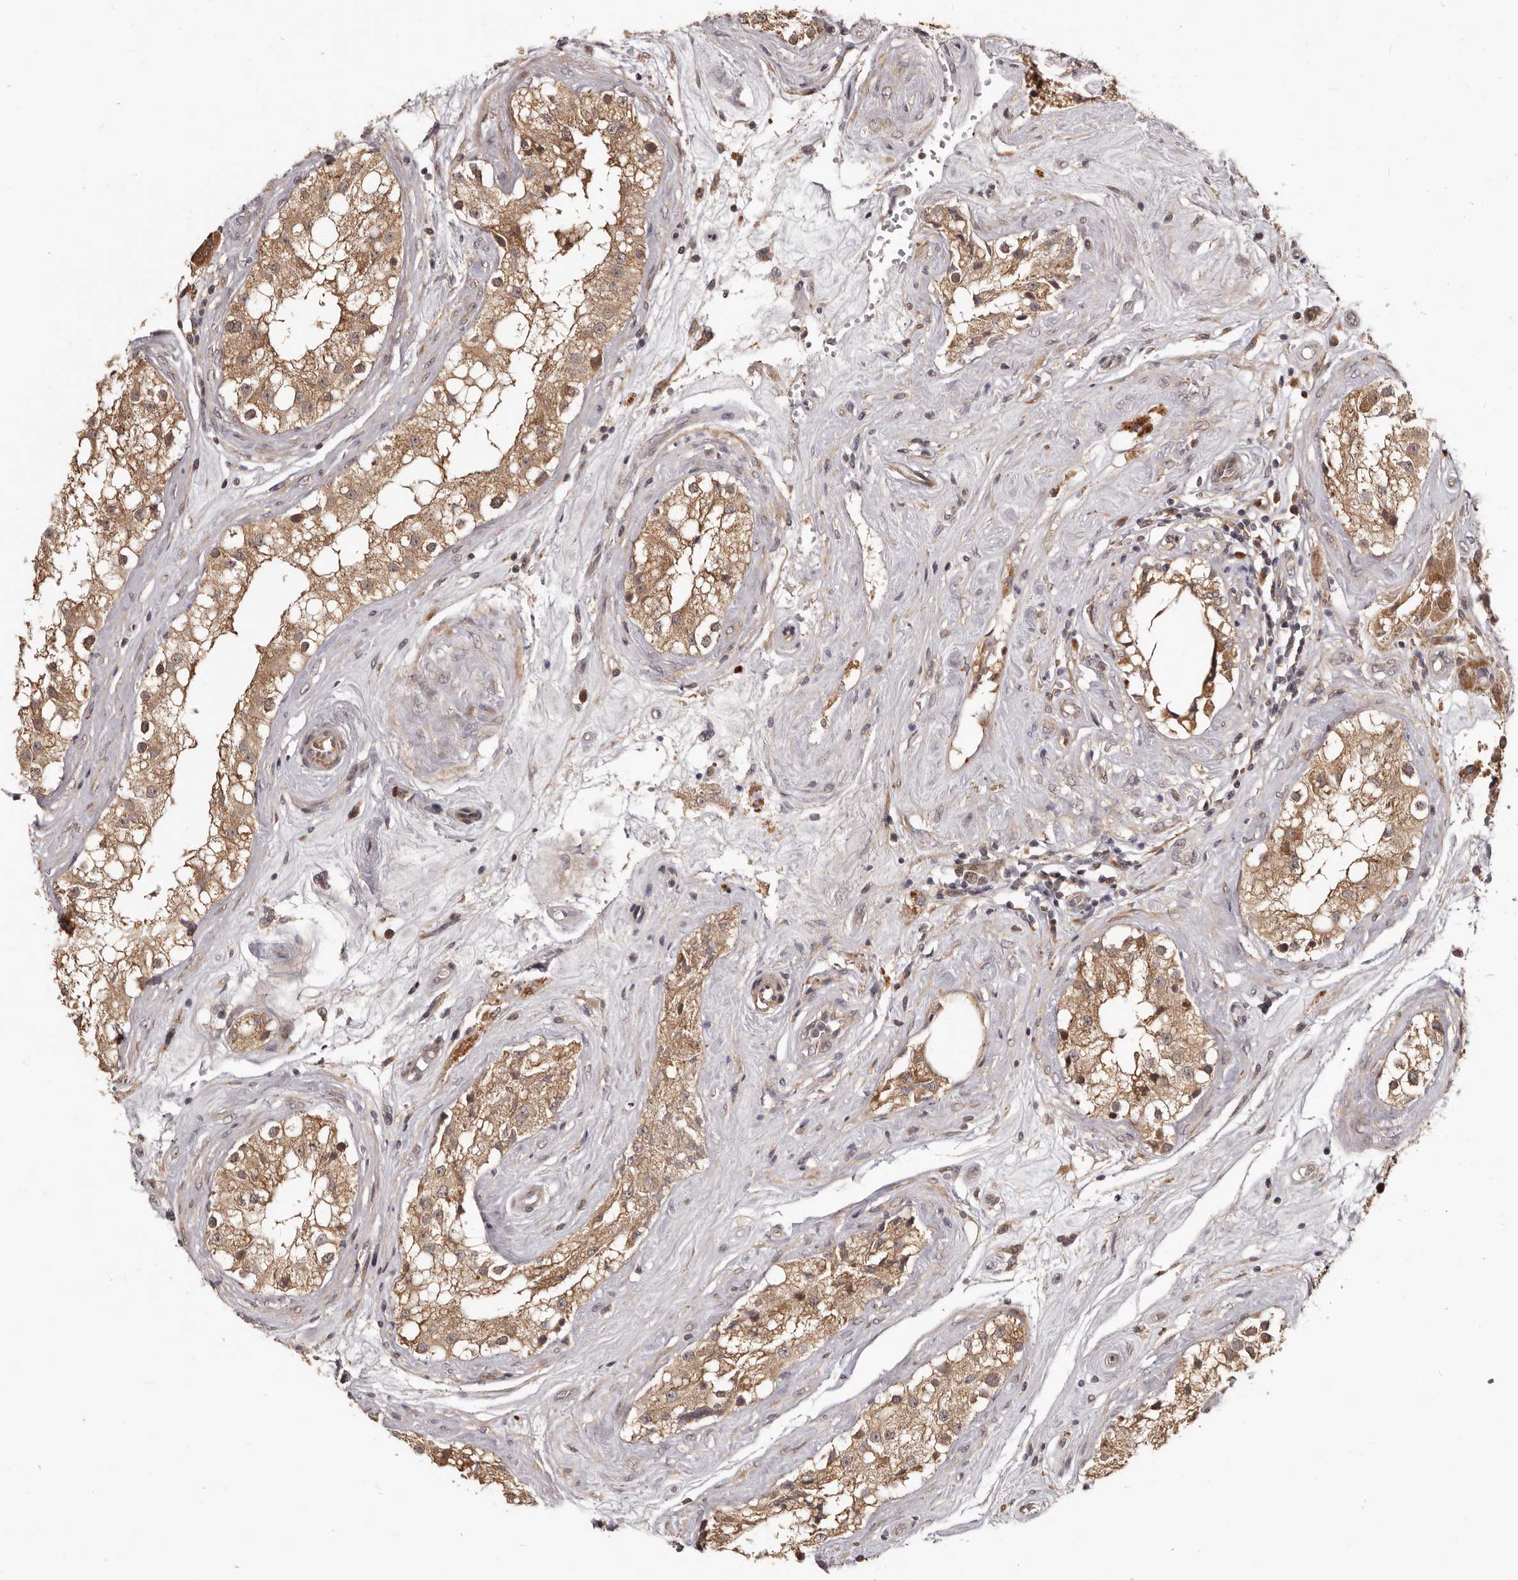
{"staining": {"intensity": "strong", "quantity": ">75%", "location": "cytoplasmic/membranous,nuclear"}, "tissue": "testis", "cell_type": "Cells in seminiferous ducts", "image_type": "normal", "snomed": [{"axis": "morphology", "description": "Normal tissue, NOS"}, {"axis": "topography", "description": "Testis"}], "caption": "IHC photomicrograph of benign human testis stained for a protein (brown), which shows high levels of strong cytoplasmic/membranous,nuclear positivity in about >75% of cells in seminiferous ducts.", "gene": "RNF187", "patient": {"sex": "male", "age": 84}}